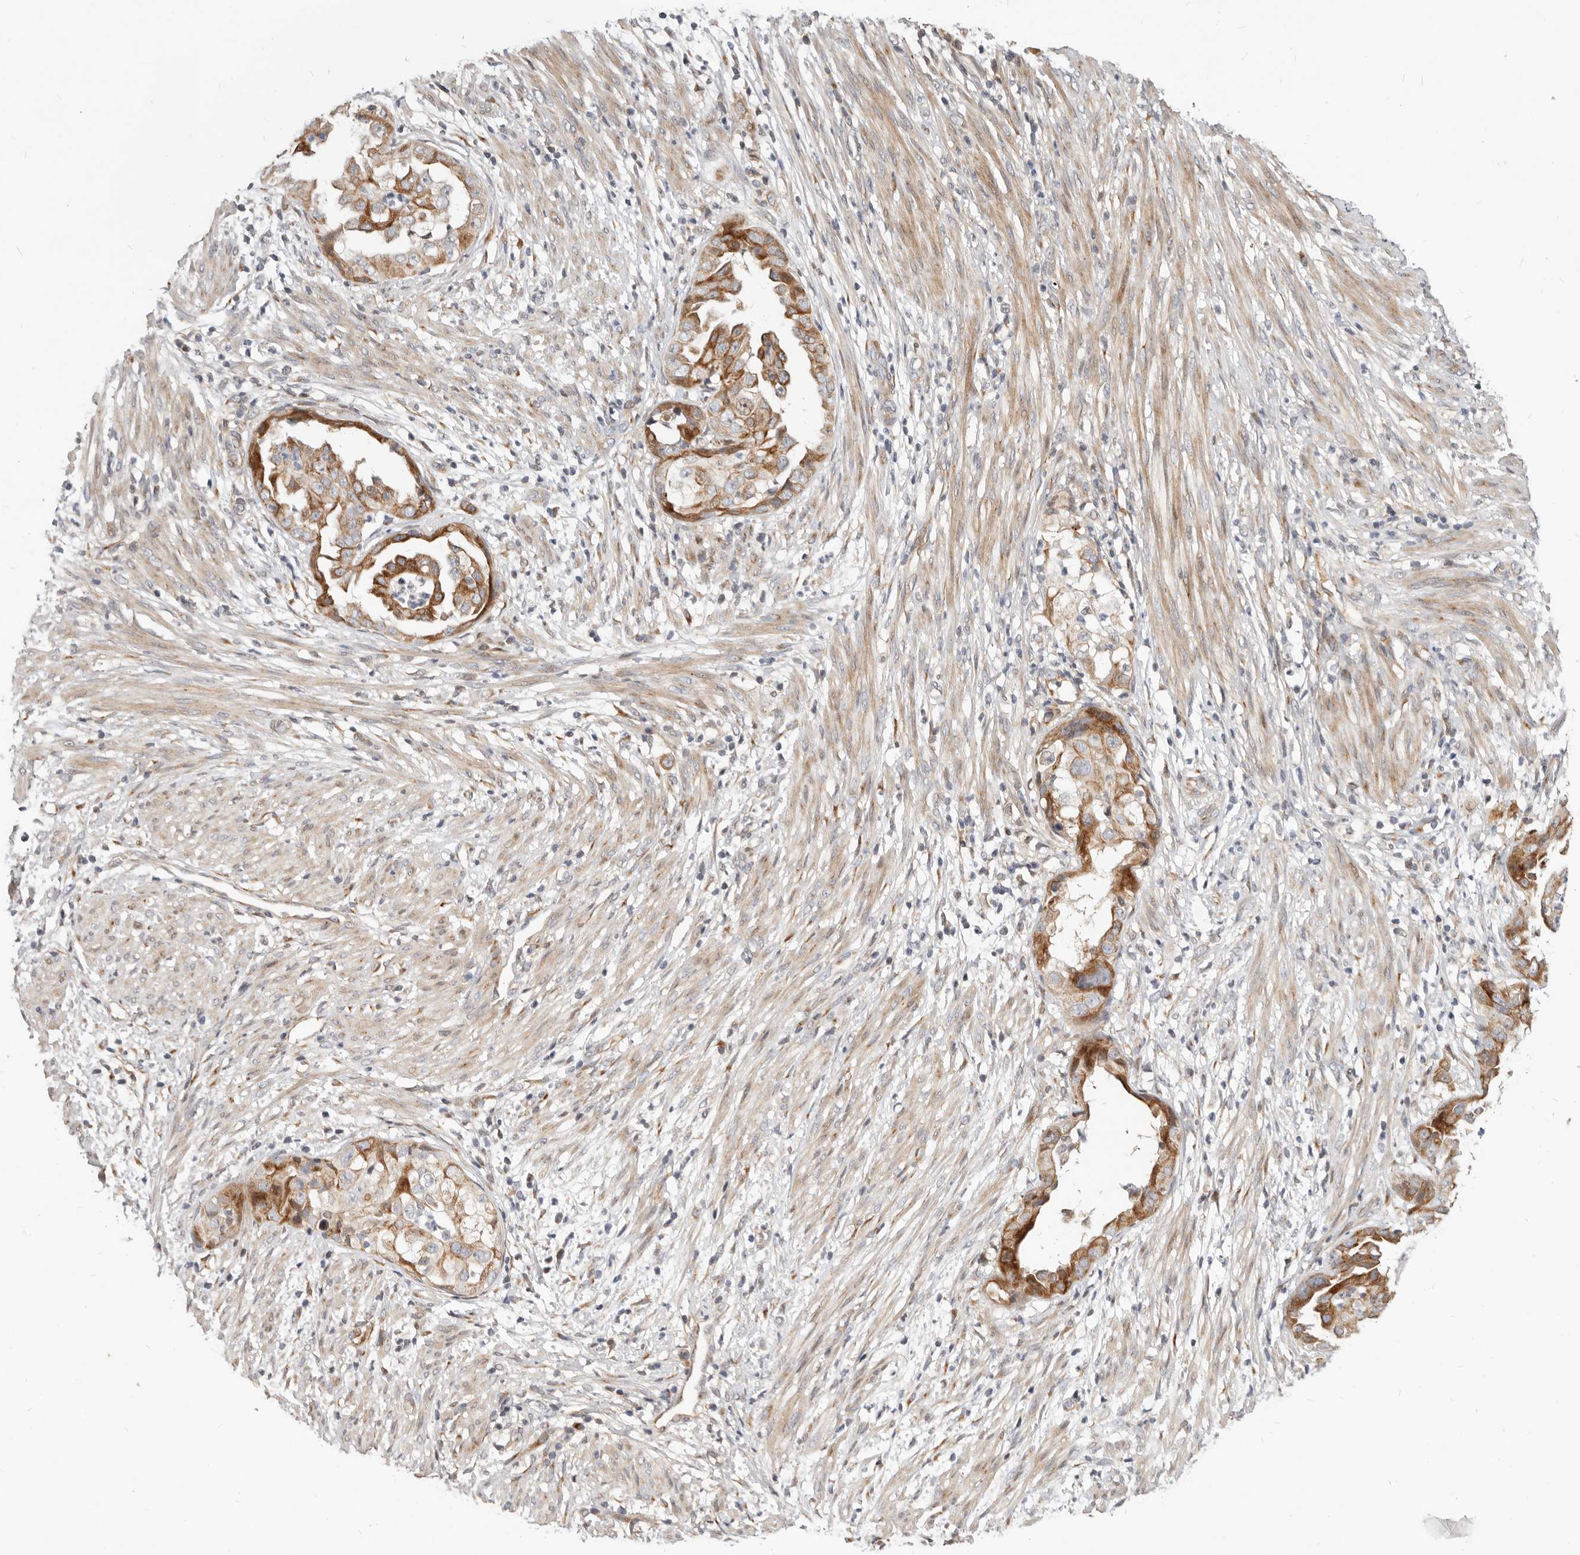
{"staining": {"intensity": "moderate", "quantity": ">75%", "location": "cytoplasmic/membranous"}, "tissue": "endometrial cancer", "cell_type": "Tumor cells", "image_type": "cancer", "snomed": [{"axis": "morphology", "description": "Adenocarcinoma, NOS"}, {"axis": "topography", "description": "Endometrium"}], "caption": "Endometrial cancer tissue displays moderate cytoplasmic/membranous staining in about >75% of tumor cells, visualized by immunohistochemistry.", "gene": "NPY4R", "patient": {"sex": "female", "age": 85}}